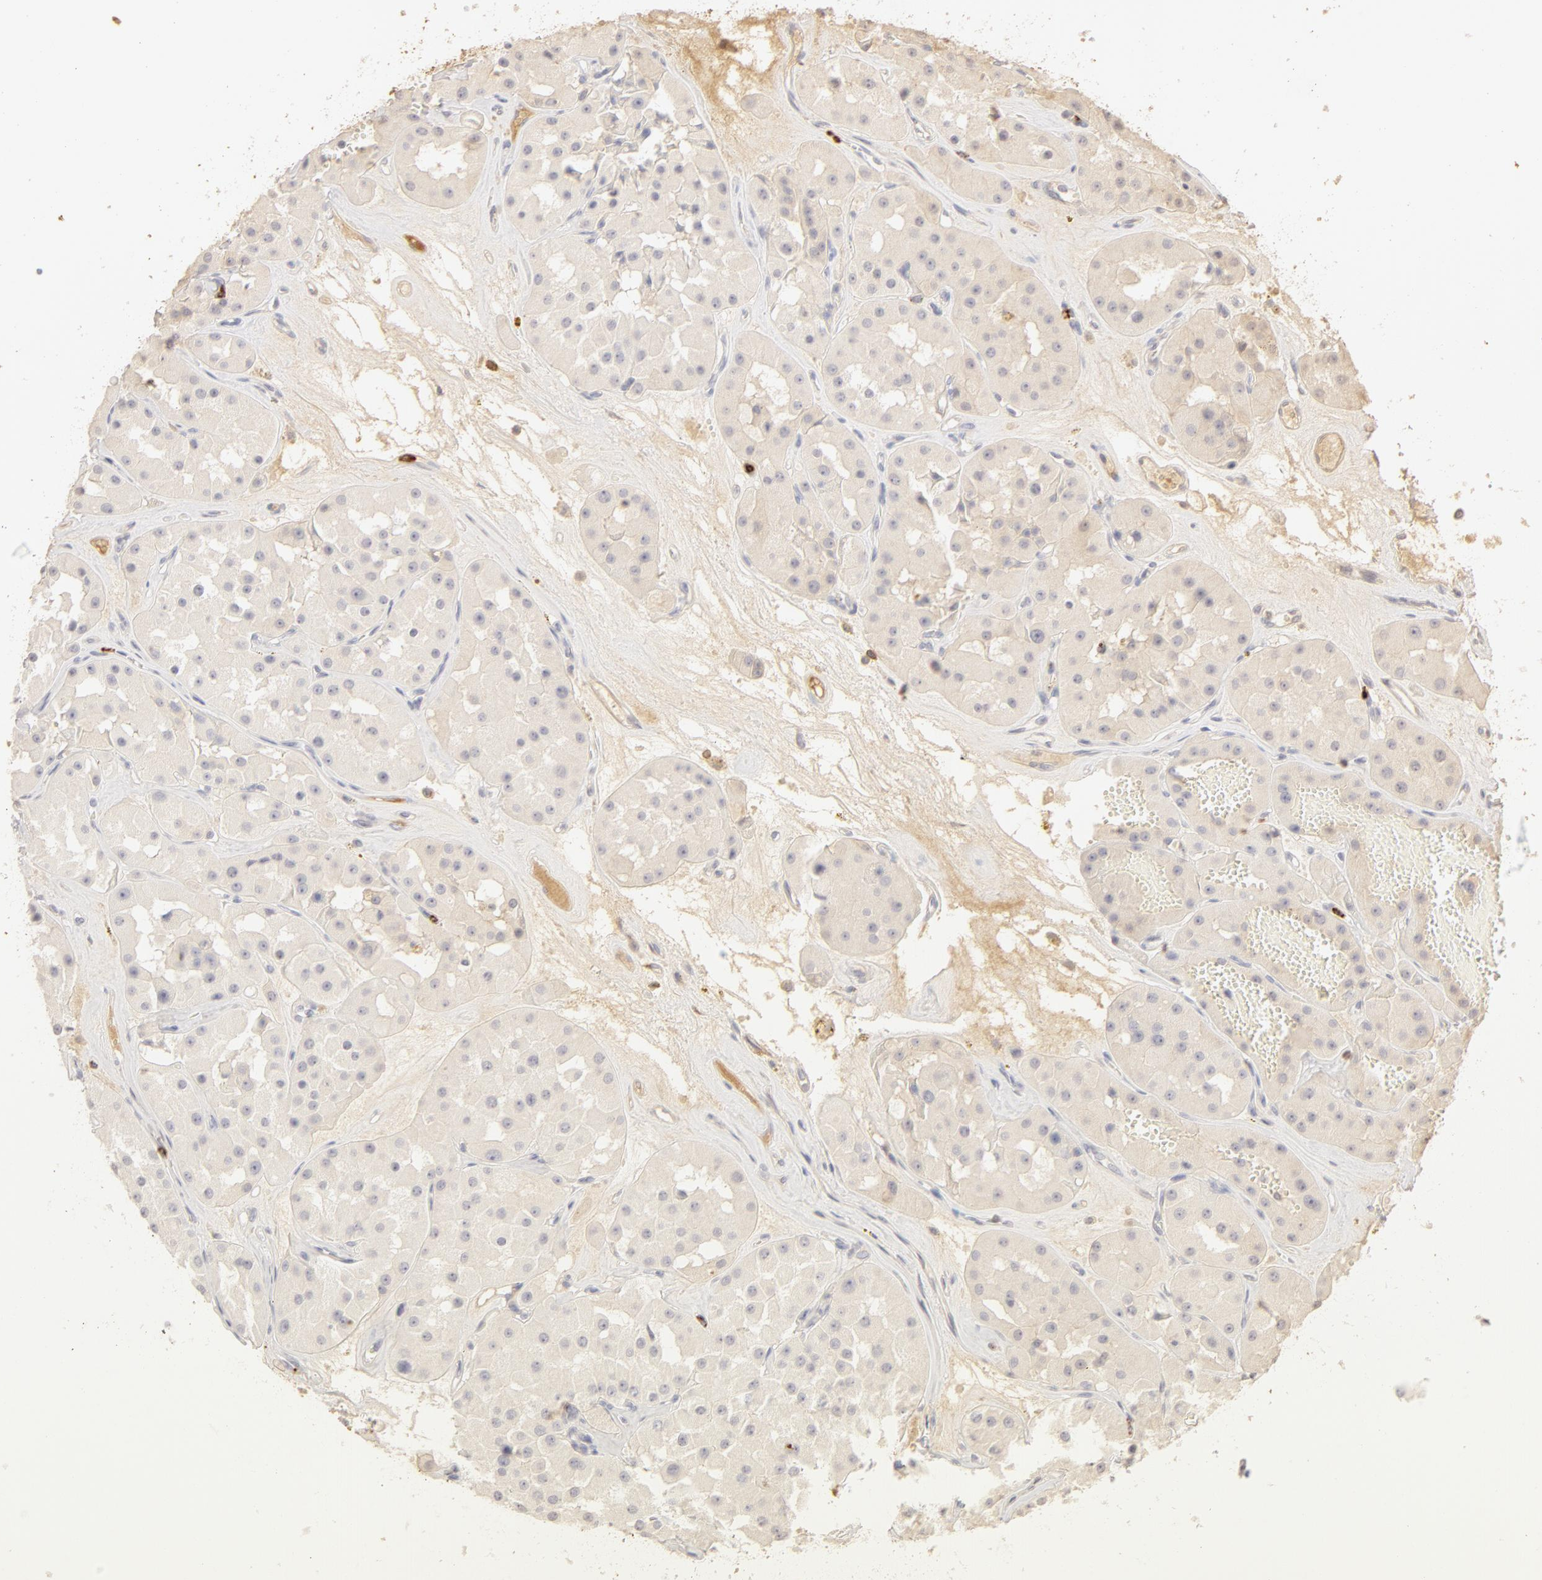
{"staining": {"intensity": "negative", "quantity": "none", "location": "none"}, "tissue": "renal cancer", "cell_type": "Tumor cells", "image_type": "cancer", "snomed": [{"axis": "morphology", "description": "Adenocarcinoma, uncertain malignant potential"}, {"axis": "topography", "description": "Kidney"}], "caption": "The histopathology image exhibits no significant staining in tumor cells of renal cancer. (Brightfield microscopy of DAB immunohistochemistry at high magnification).", "gene": "C1R", "patient": {"sex": "male", "age": 63}}